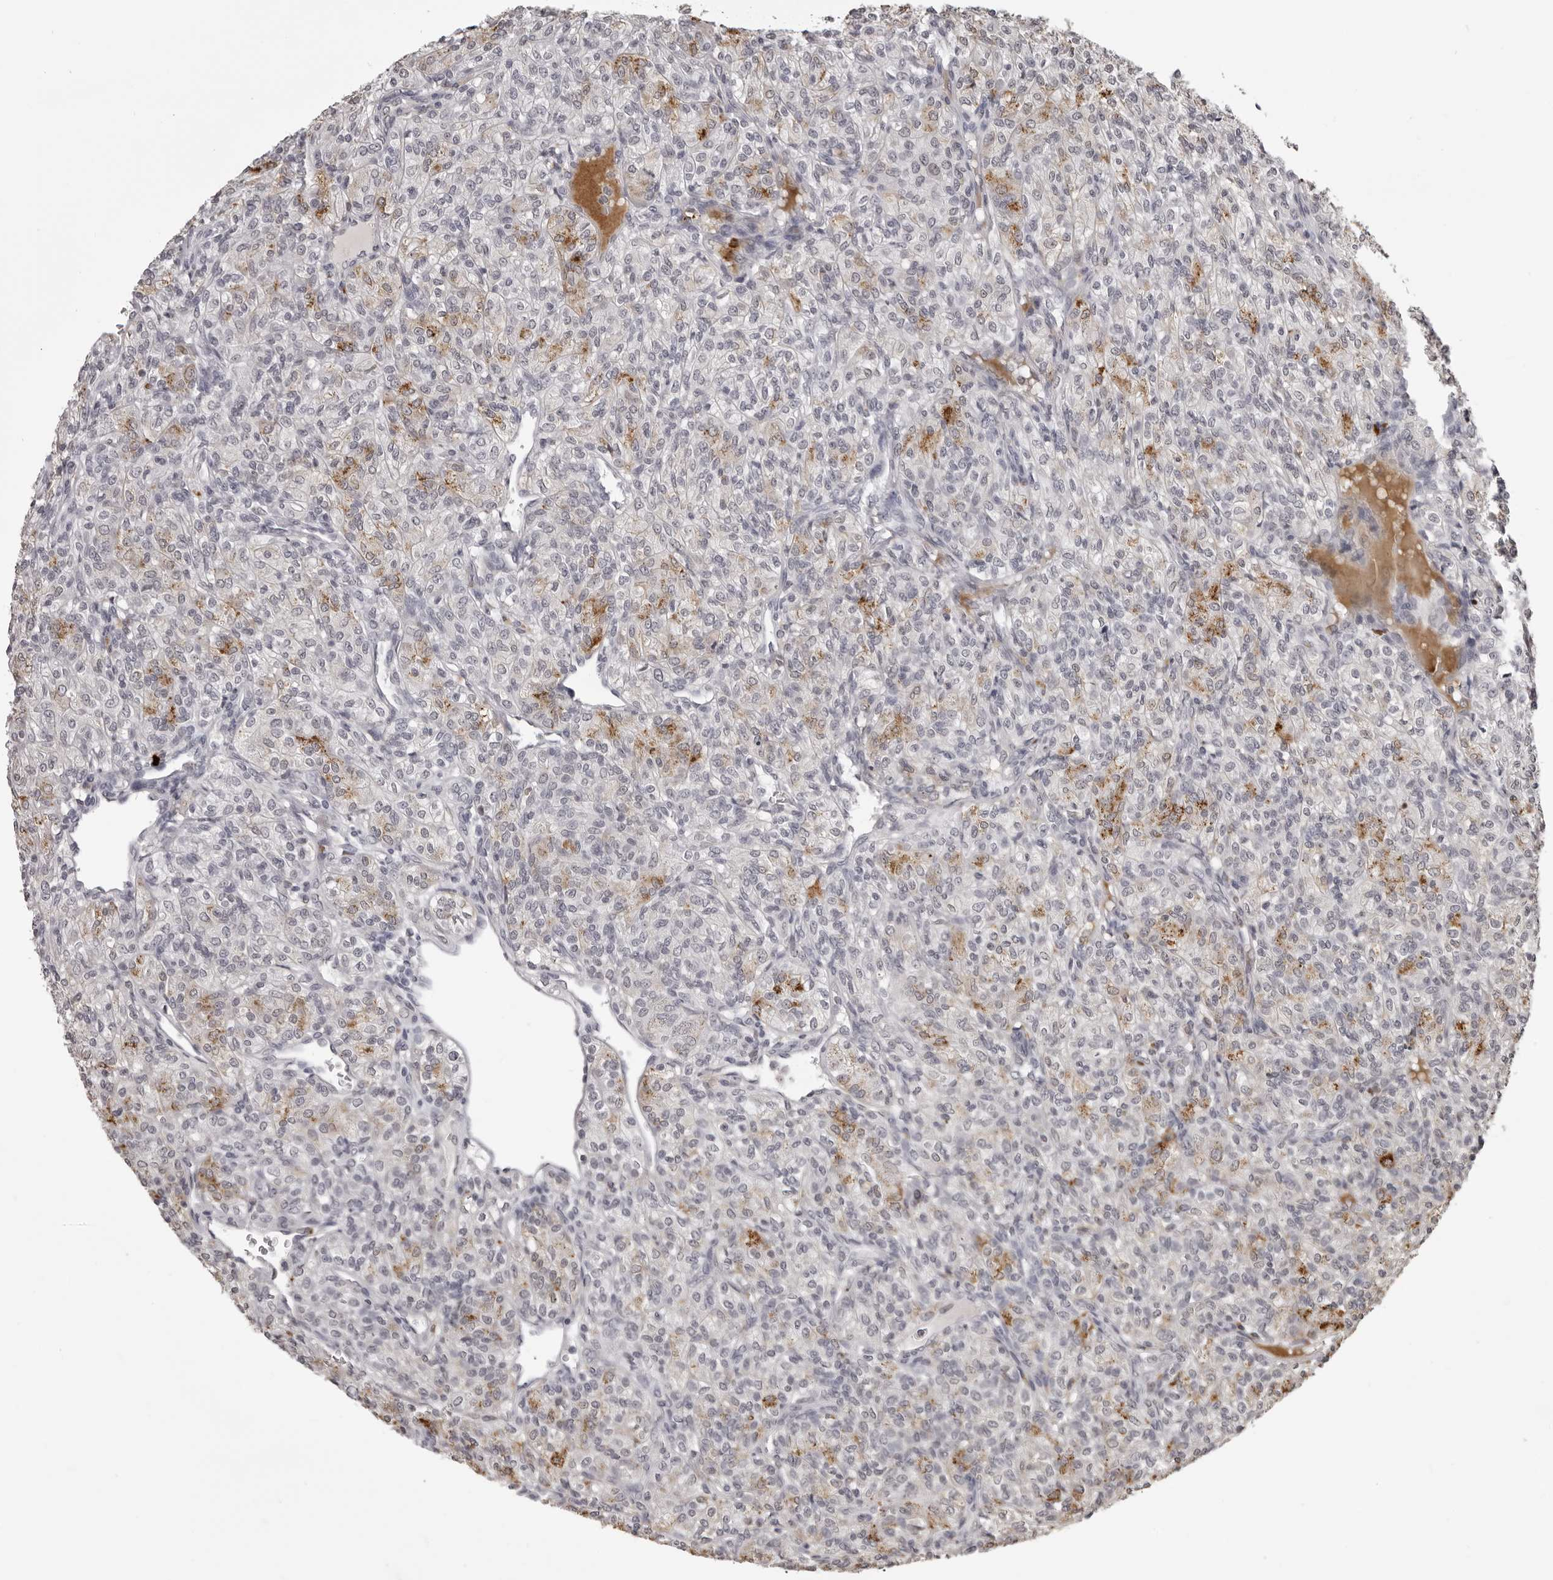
{"staining": {"intensity": "moderate", "quantity": "<25%", "location": "cytoplasmic/membranous"}, "tissue": "renal cancer", "cell_type": "Tumor cells", "image_type": "cancer", "snomed": [{"axis": "morphology", "description": "Adenocarcinoma, NOS"}, {"axis": "topography", "description": "Kidney"}], "caption": "Renal cancer stained for a protein (brown) shows moderate cytoplasmic/membranous positive expression in about <25% of tumor cells.", "gene": "IL31", "patient": {"sex": "male", "age": 77}}